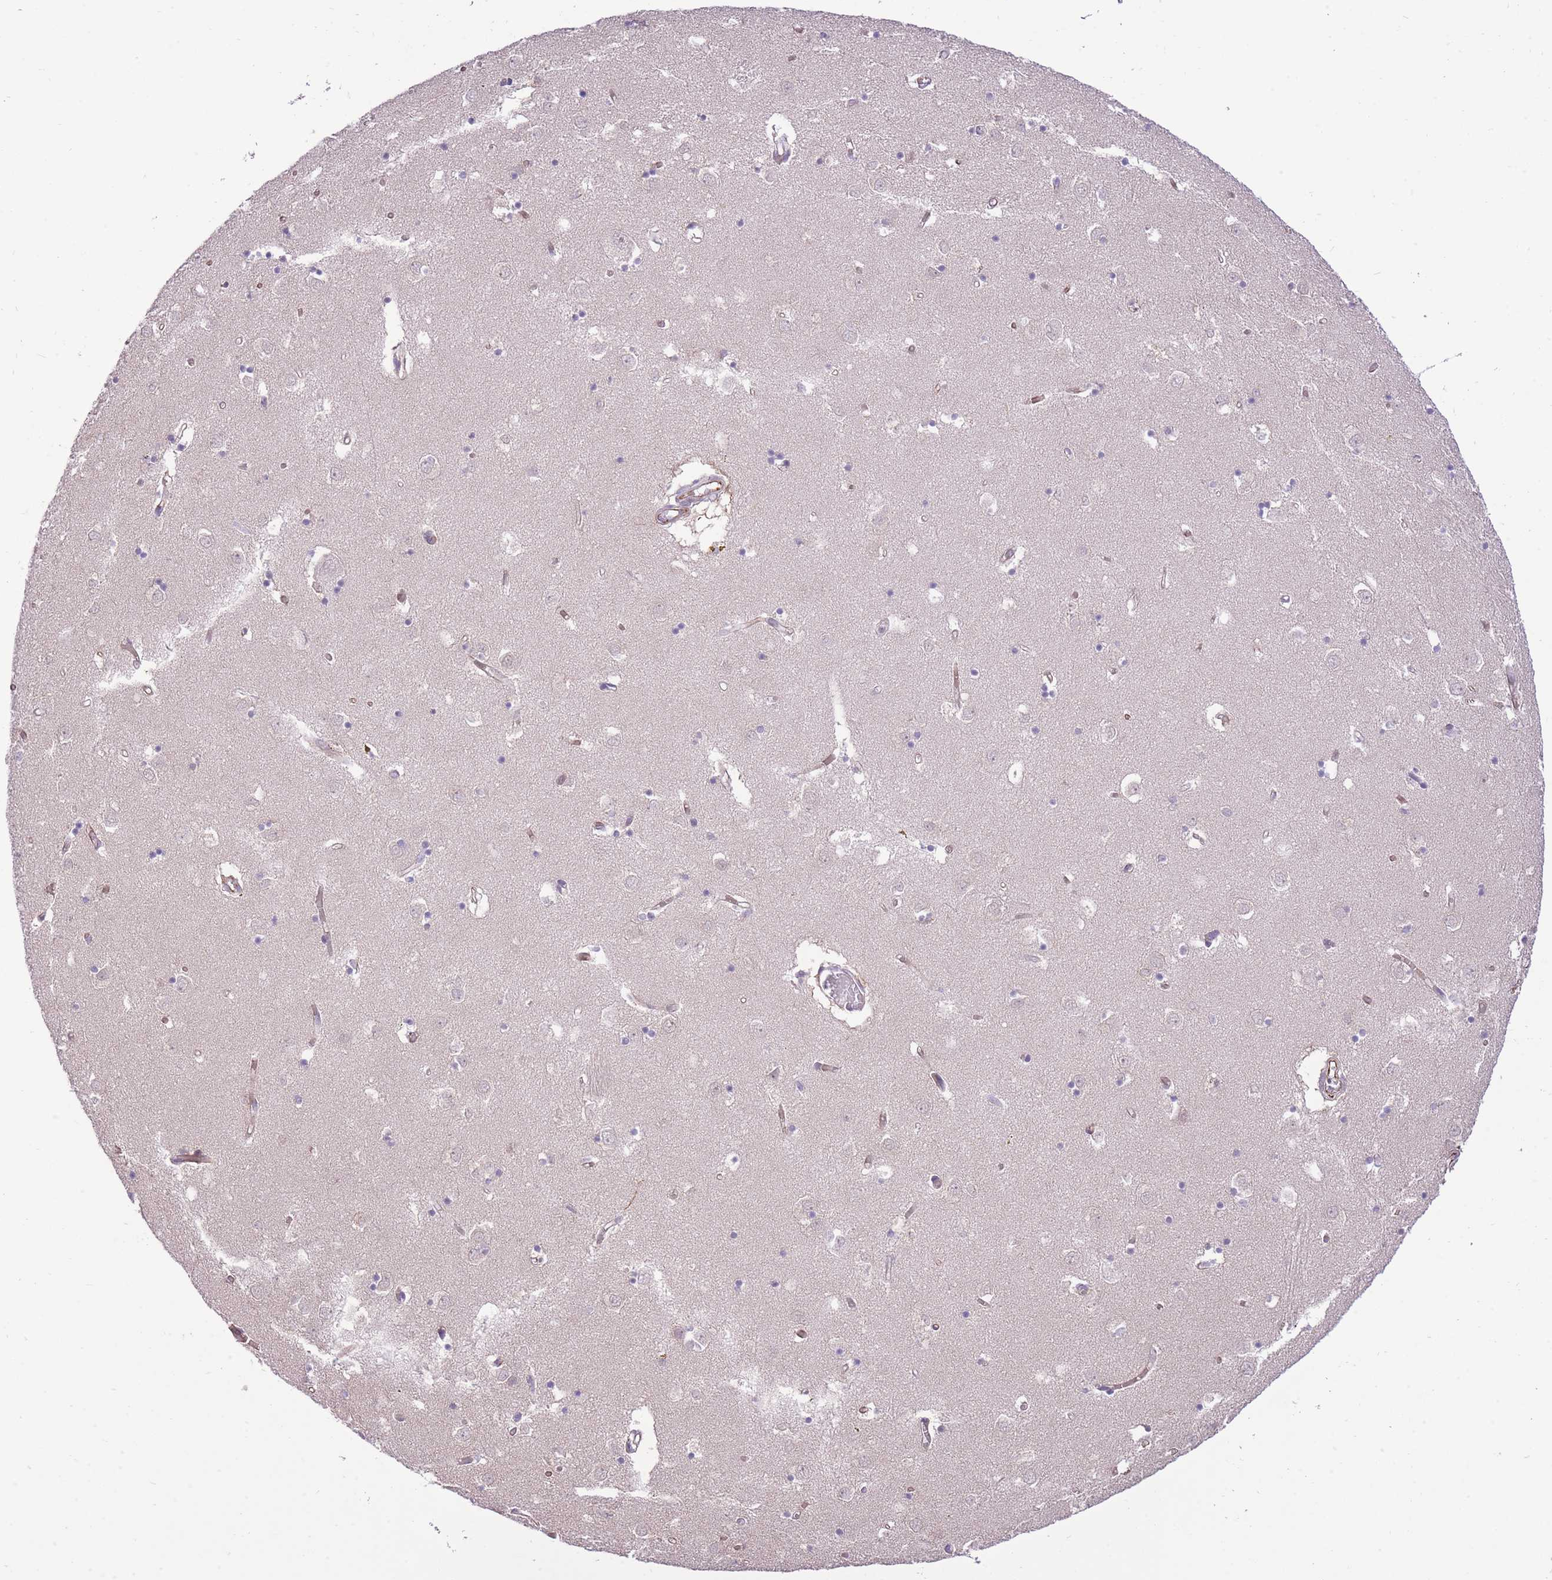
{"staining": {"intensity": "negative", "quantity": "none", "location": "none"}, "tissue": "caudate", "cell_type": "Glial cells", "image_type": "normal", "snomed": [{"axis": "morphology", "description": "Normal tissue, NOS"}, {"axis": "topography", "description": "Lateral ventricle wall"}], "caption": "IHC of benign caudate reveals no positivity in glial cells. Nuclei are stained in blue.", "gene": "ELL", "patient": {"sex": "male", "age": 70}}